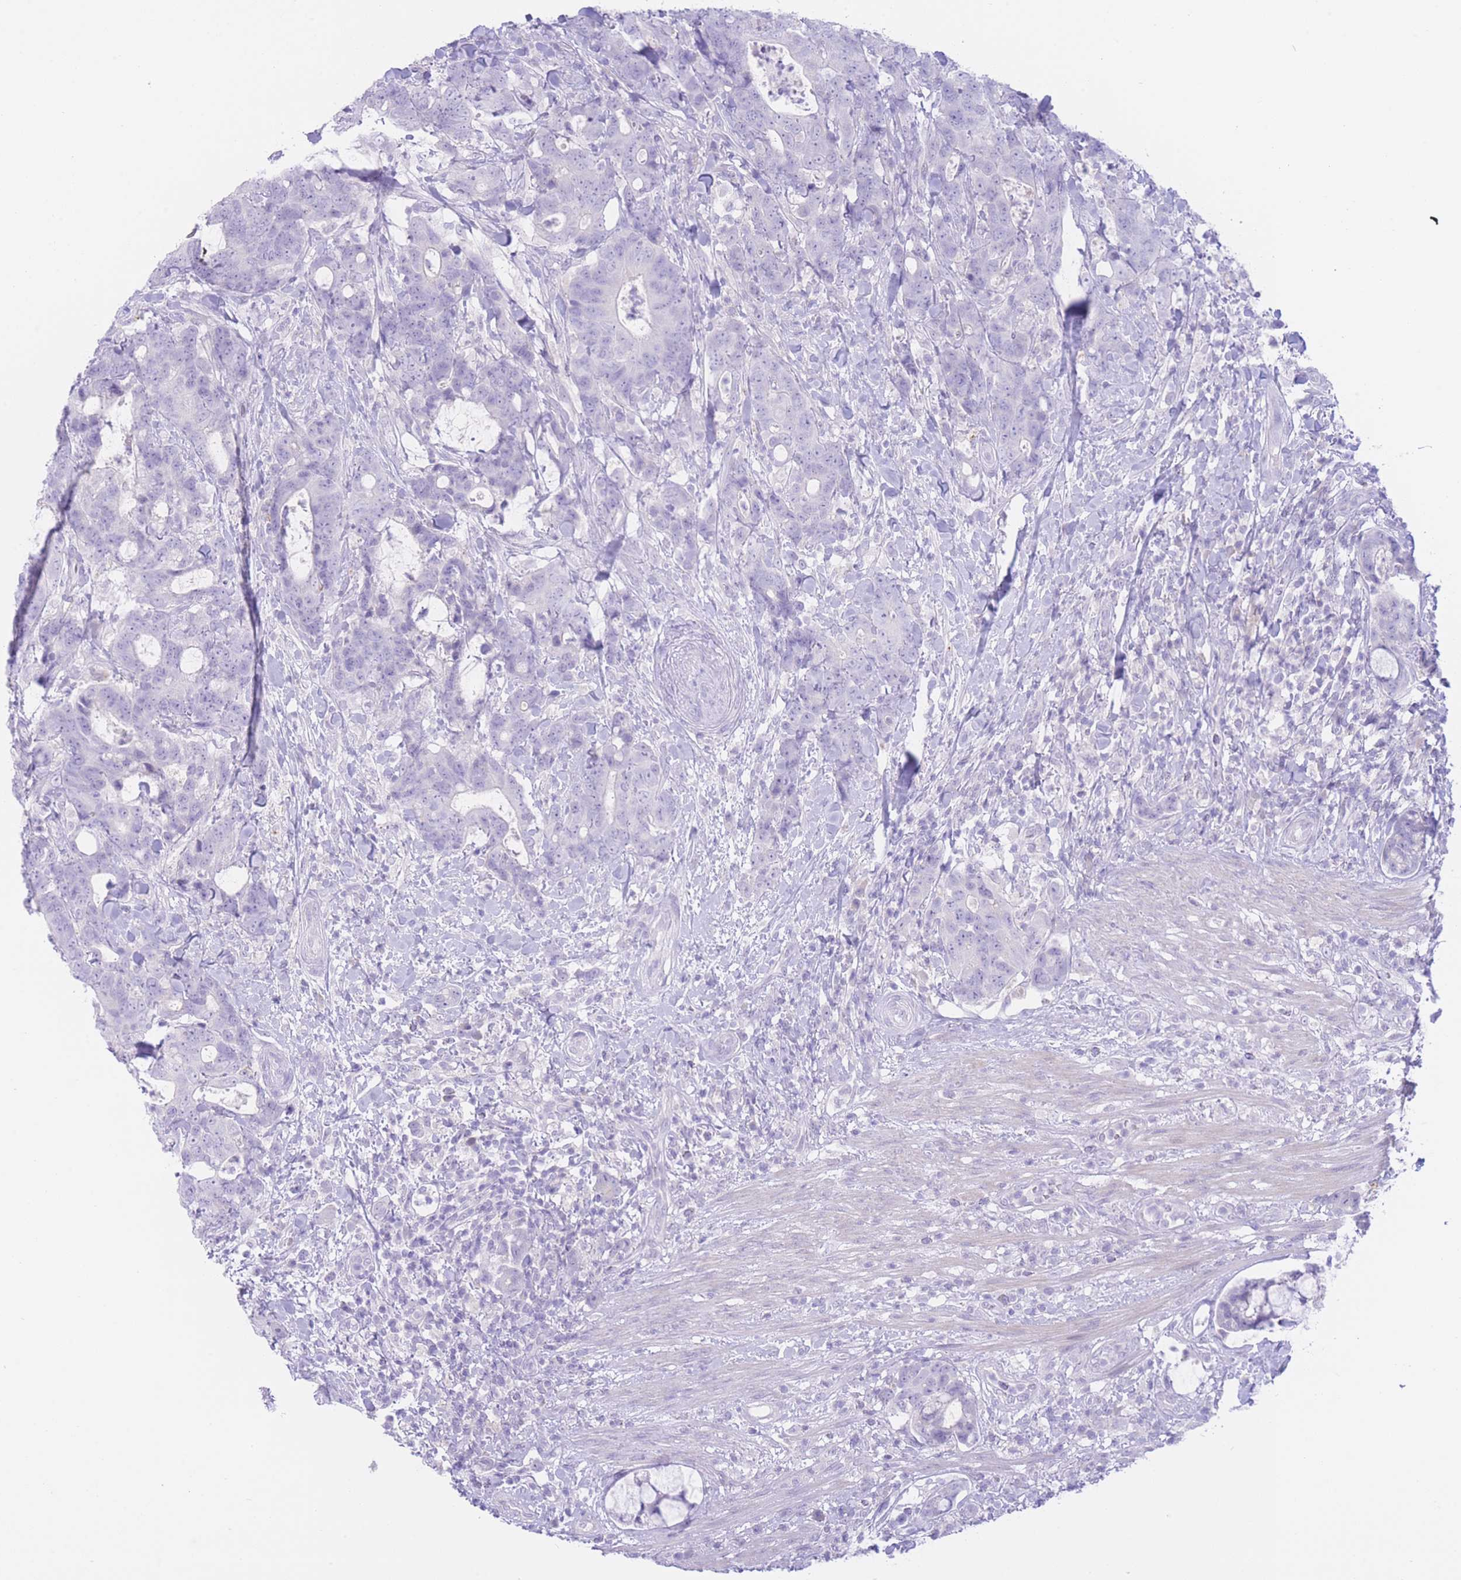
{"staining": {"intensity": "negative", "quantity": "none", "location": "none"}, "tissue": "colorectal cancer", "cell_type": "Tumor cells", "image_type": "cancer", "snomed": [{"axis": "morphology", "description": "Adenocarcinoma, NOS"}, {"axis": "topography", "description": "Colon"}], "caption": "IHC photomicrograph of neoplastic tissue: human adenocarcinoma (colorectal) stained with DAB shows no significant protein positivity in tumor cells.", "gene": "ZNF212", "patient": {"sex": "female", "age": 82}}